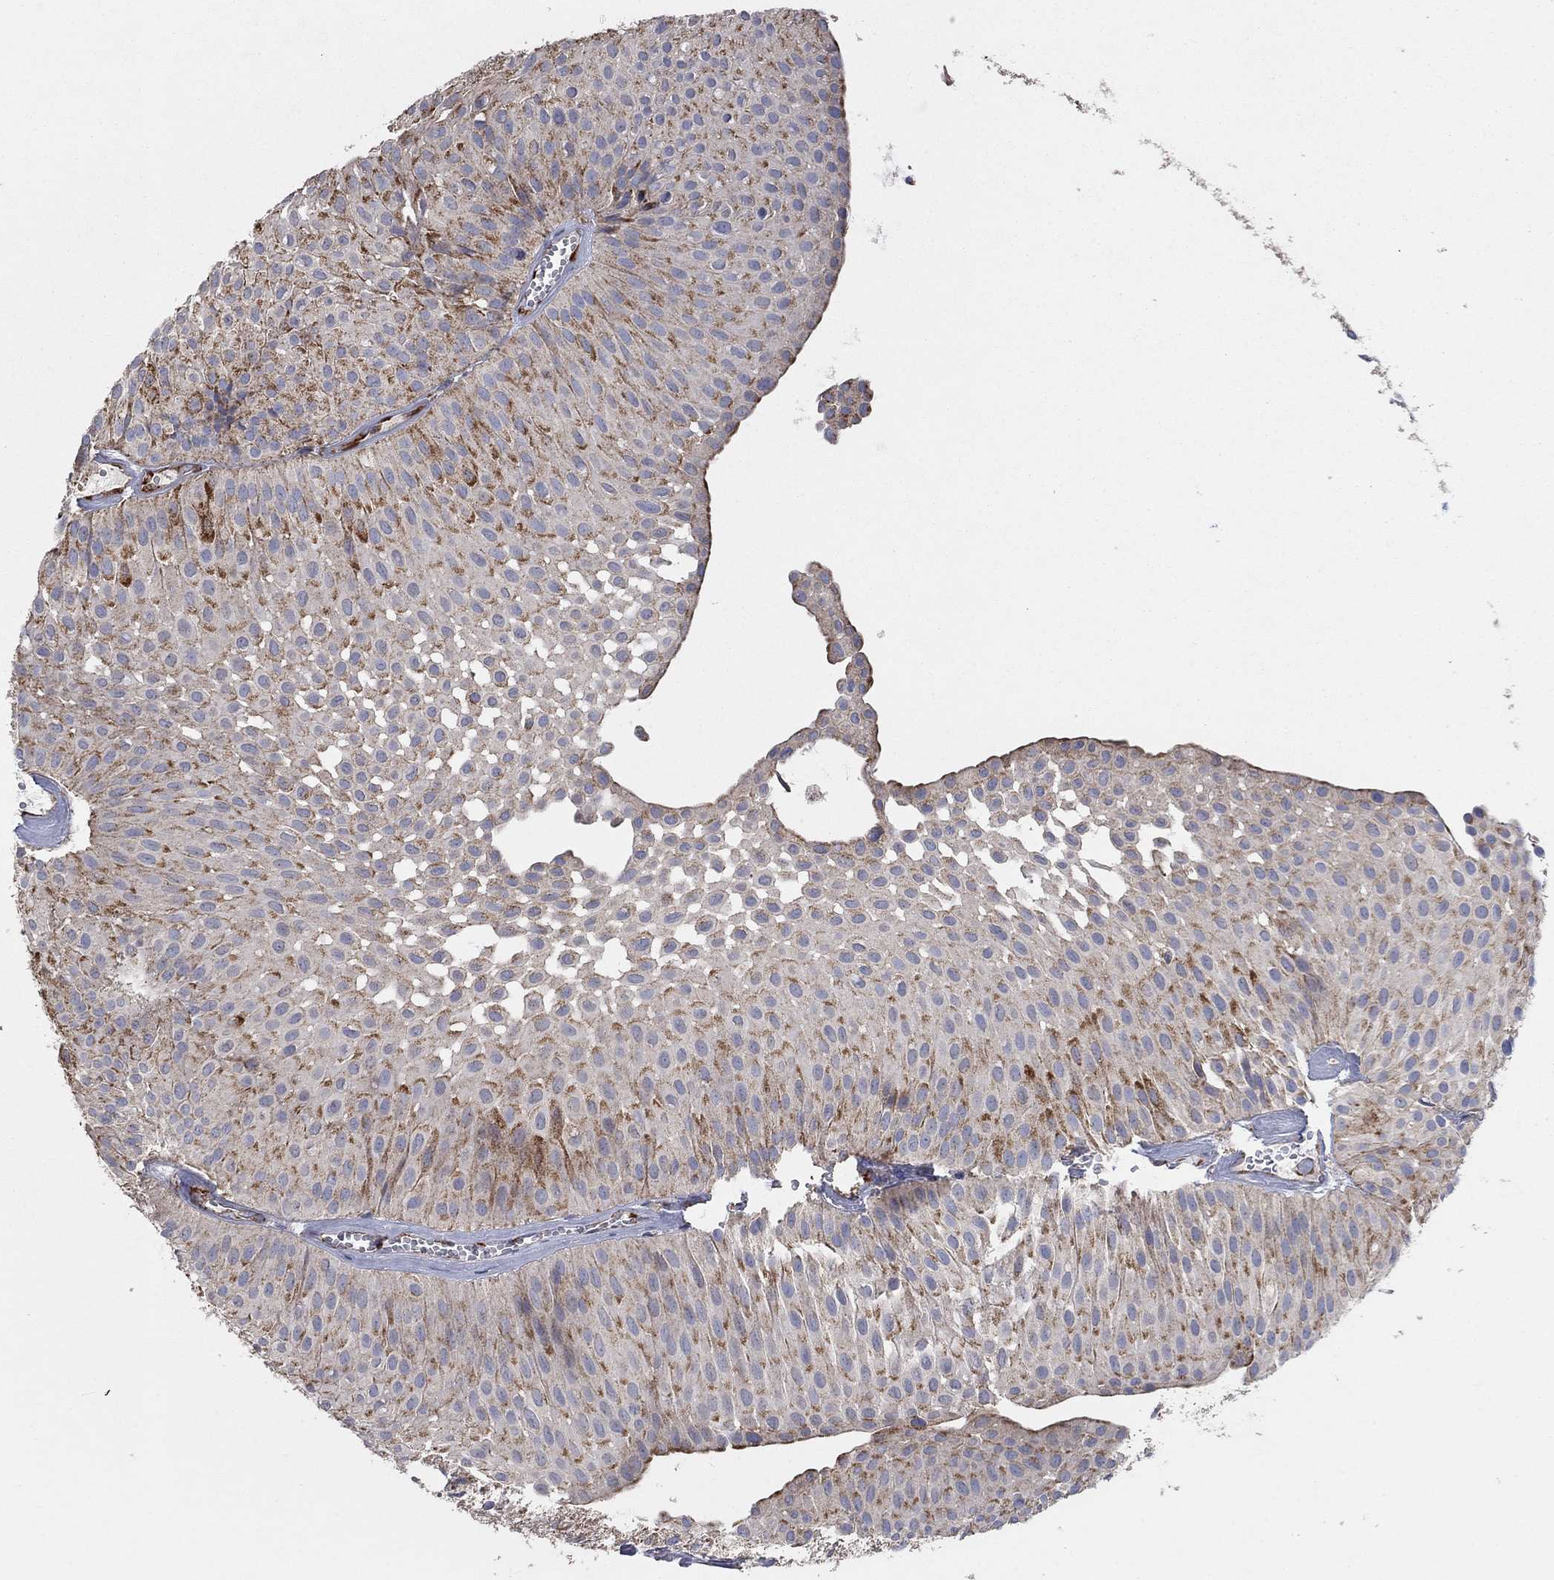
{"staining": {"intensity": "strong", "quantity": "<25%", "location": "cytoplasmic/membranous"}, "tissue": "urothelial cancer", "cell_type": "Tumor cells", "image_type": "cancer", "snomed": [{"axis": "morphology", "description": "Urothelial carcinoma, Low grade"}, {"axis": "topography", "description": "Urinary bladder"}], "caption": "The immunohistochemical stain shows strong cytoplasmic/membranous staining in tumor cells of low-grade urothelial carcinoma tissue.", "gene": "NCEH1", "patient": {"sex": "male", "age": 64}}